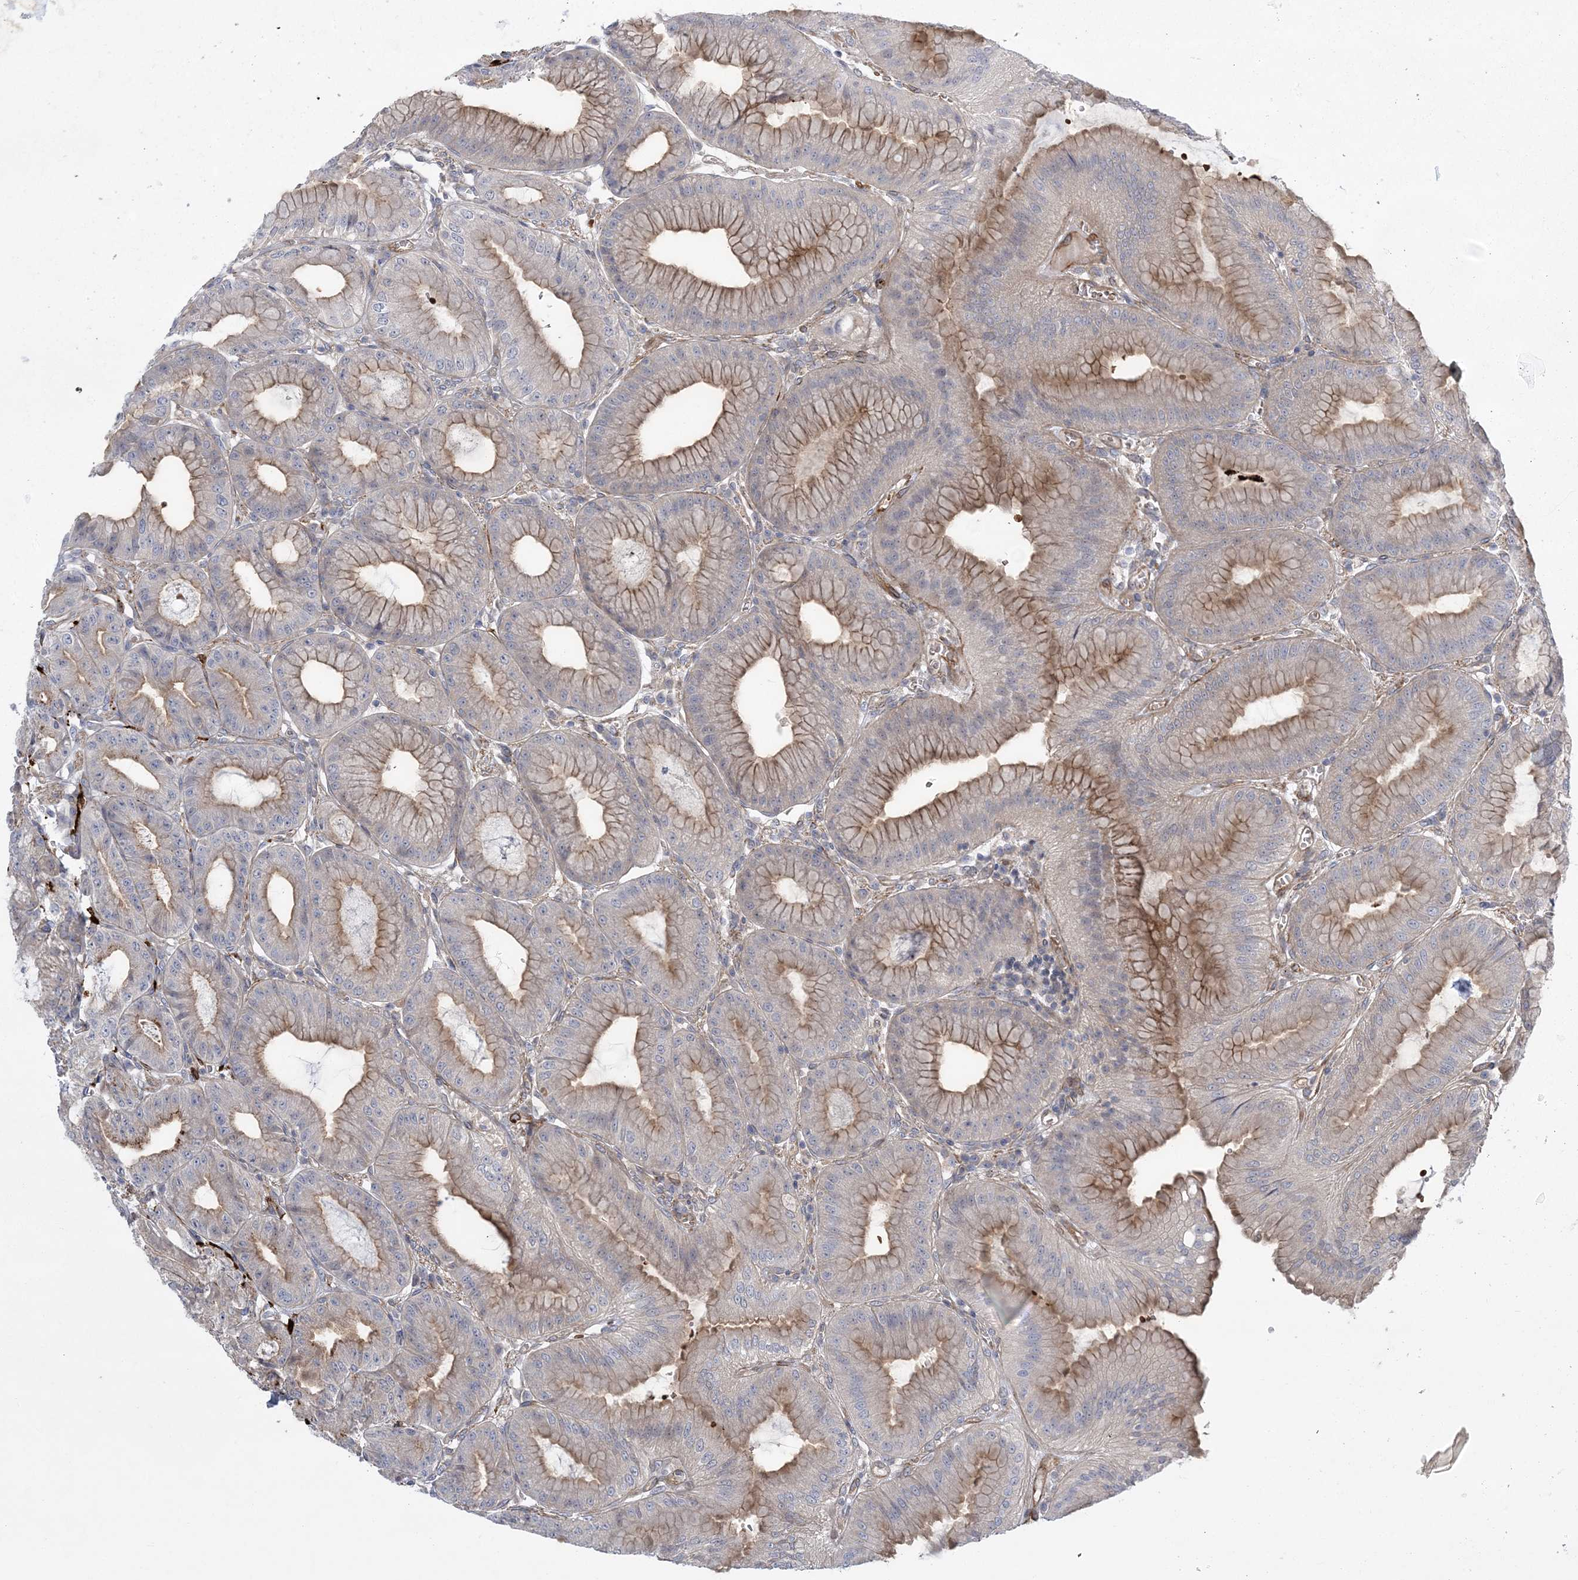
{"staining": {"intensity": "moderate", "quantity": "25%-75%", "location": "cytoplasmic/membranous"}, "tissue": "stomach", "cell_type": "Glandular cells", "image_type": "normal", "snomed": [{"axis": "morphology", "description": "Normal tissue, NOS"}, {"axis": "topography", "description": "Stomach, lower"}], "caption": "A medium amount of moderate cytoplasmic/membranous positivity is identified in about 25%-75% of glandular cells in benign stomach. The staining is performed using DAB (3,3'-diaminobenzidine) brown chromogen to label protein expression. The nuclei are counter-stained blue using hematoxylin.", "gene": "CALN1", "patient": {"sex": "male", "age": 71}}